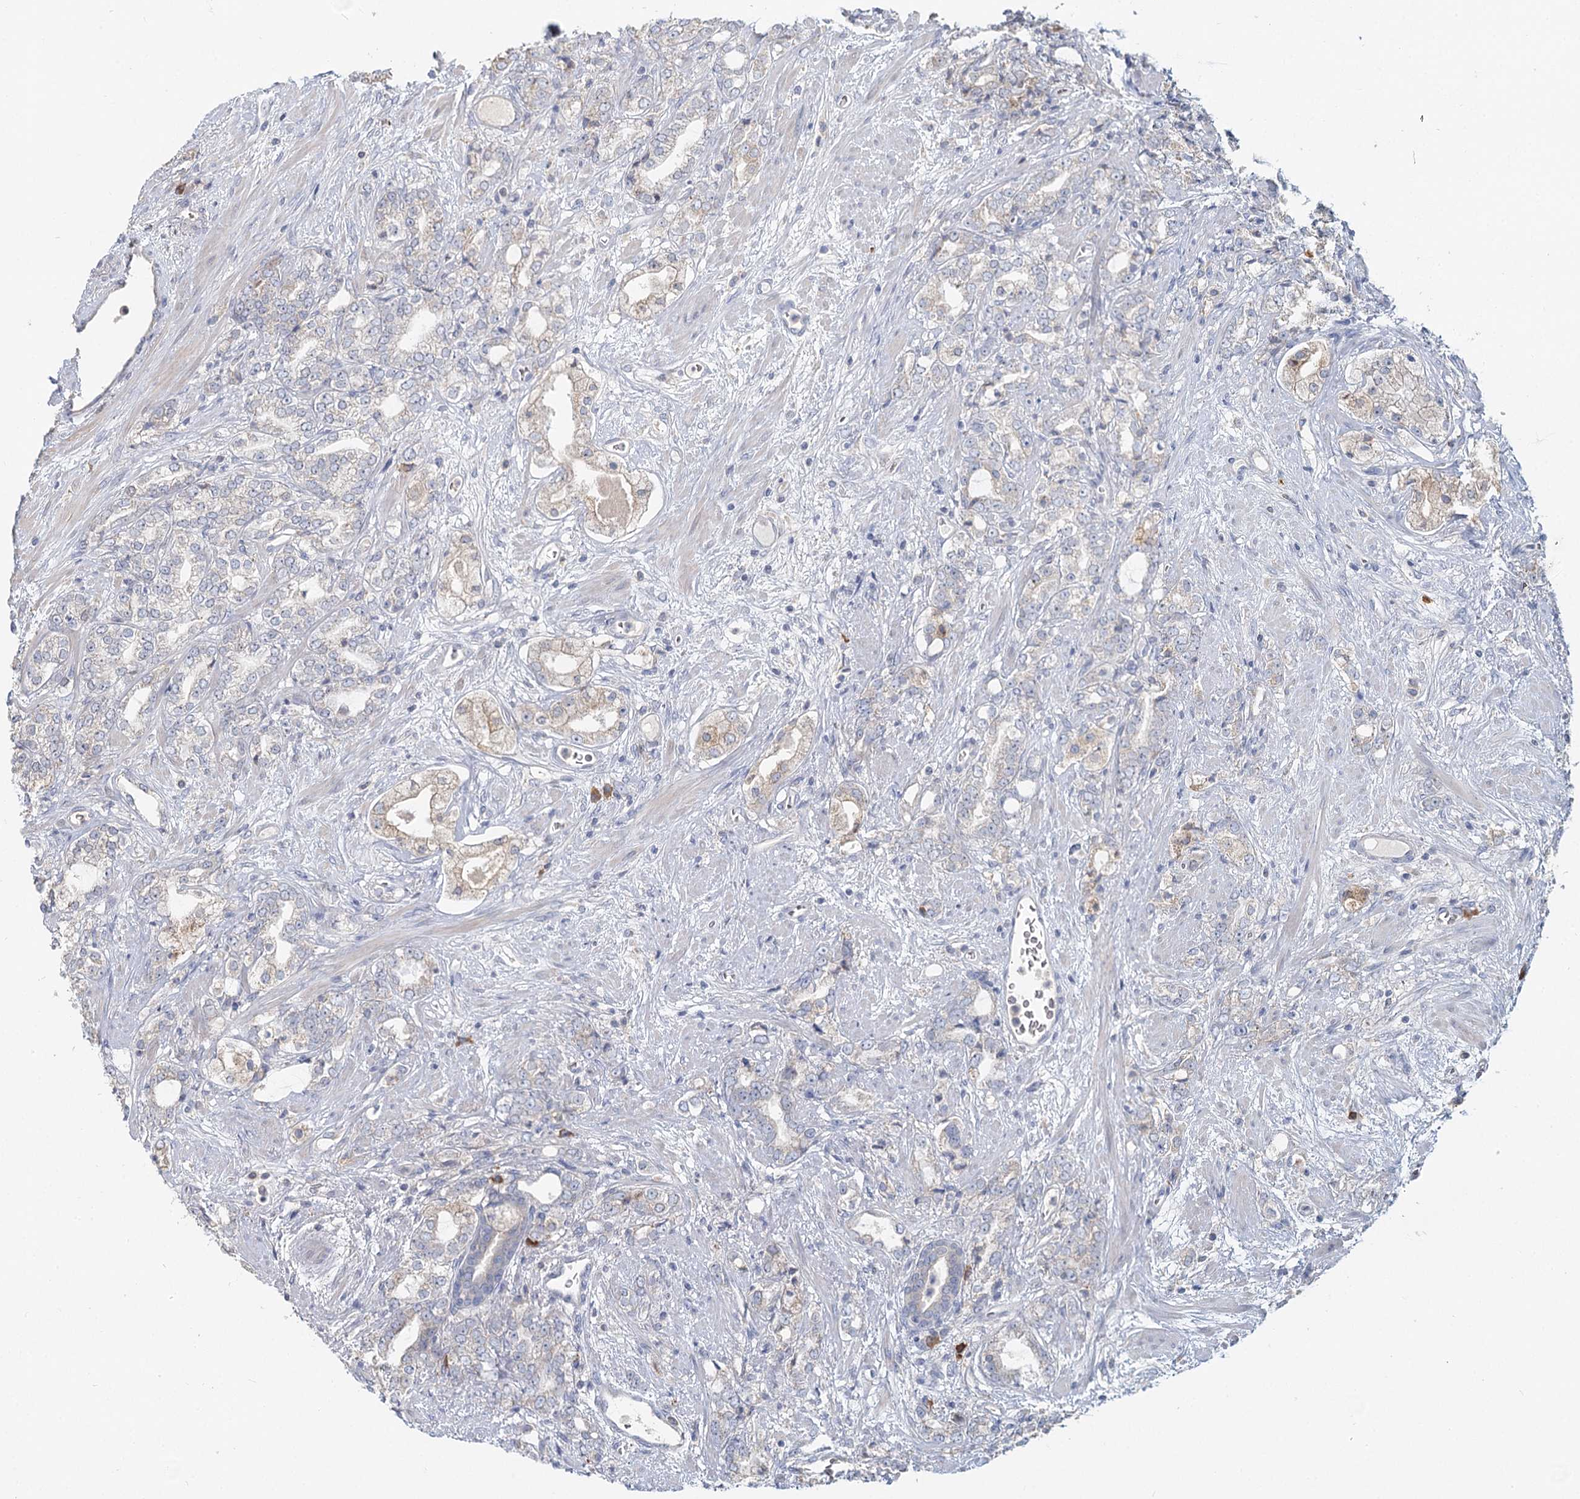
{"staining": {"intensity": "weak", "quantity": "<25%", "location": "cytoplasmic/membranous"}, "tissue": "prostate cancer", "cell_type": "Tumor cells", "image_type": "cancer", "snomed": [{"axis": "morphology", "description": "Adenocarcinoma, High grade"}, {"axis": "topography", "description": "Prostate"}], "caption": "A micrograph of human prostate cancer (adenocarcinoma (high-grade)) is negative for staining in tumor cells.", "gene": "ANKRD16", "patient": {"sex": "male", "age": 64}}